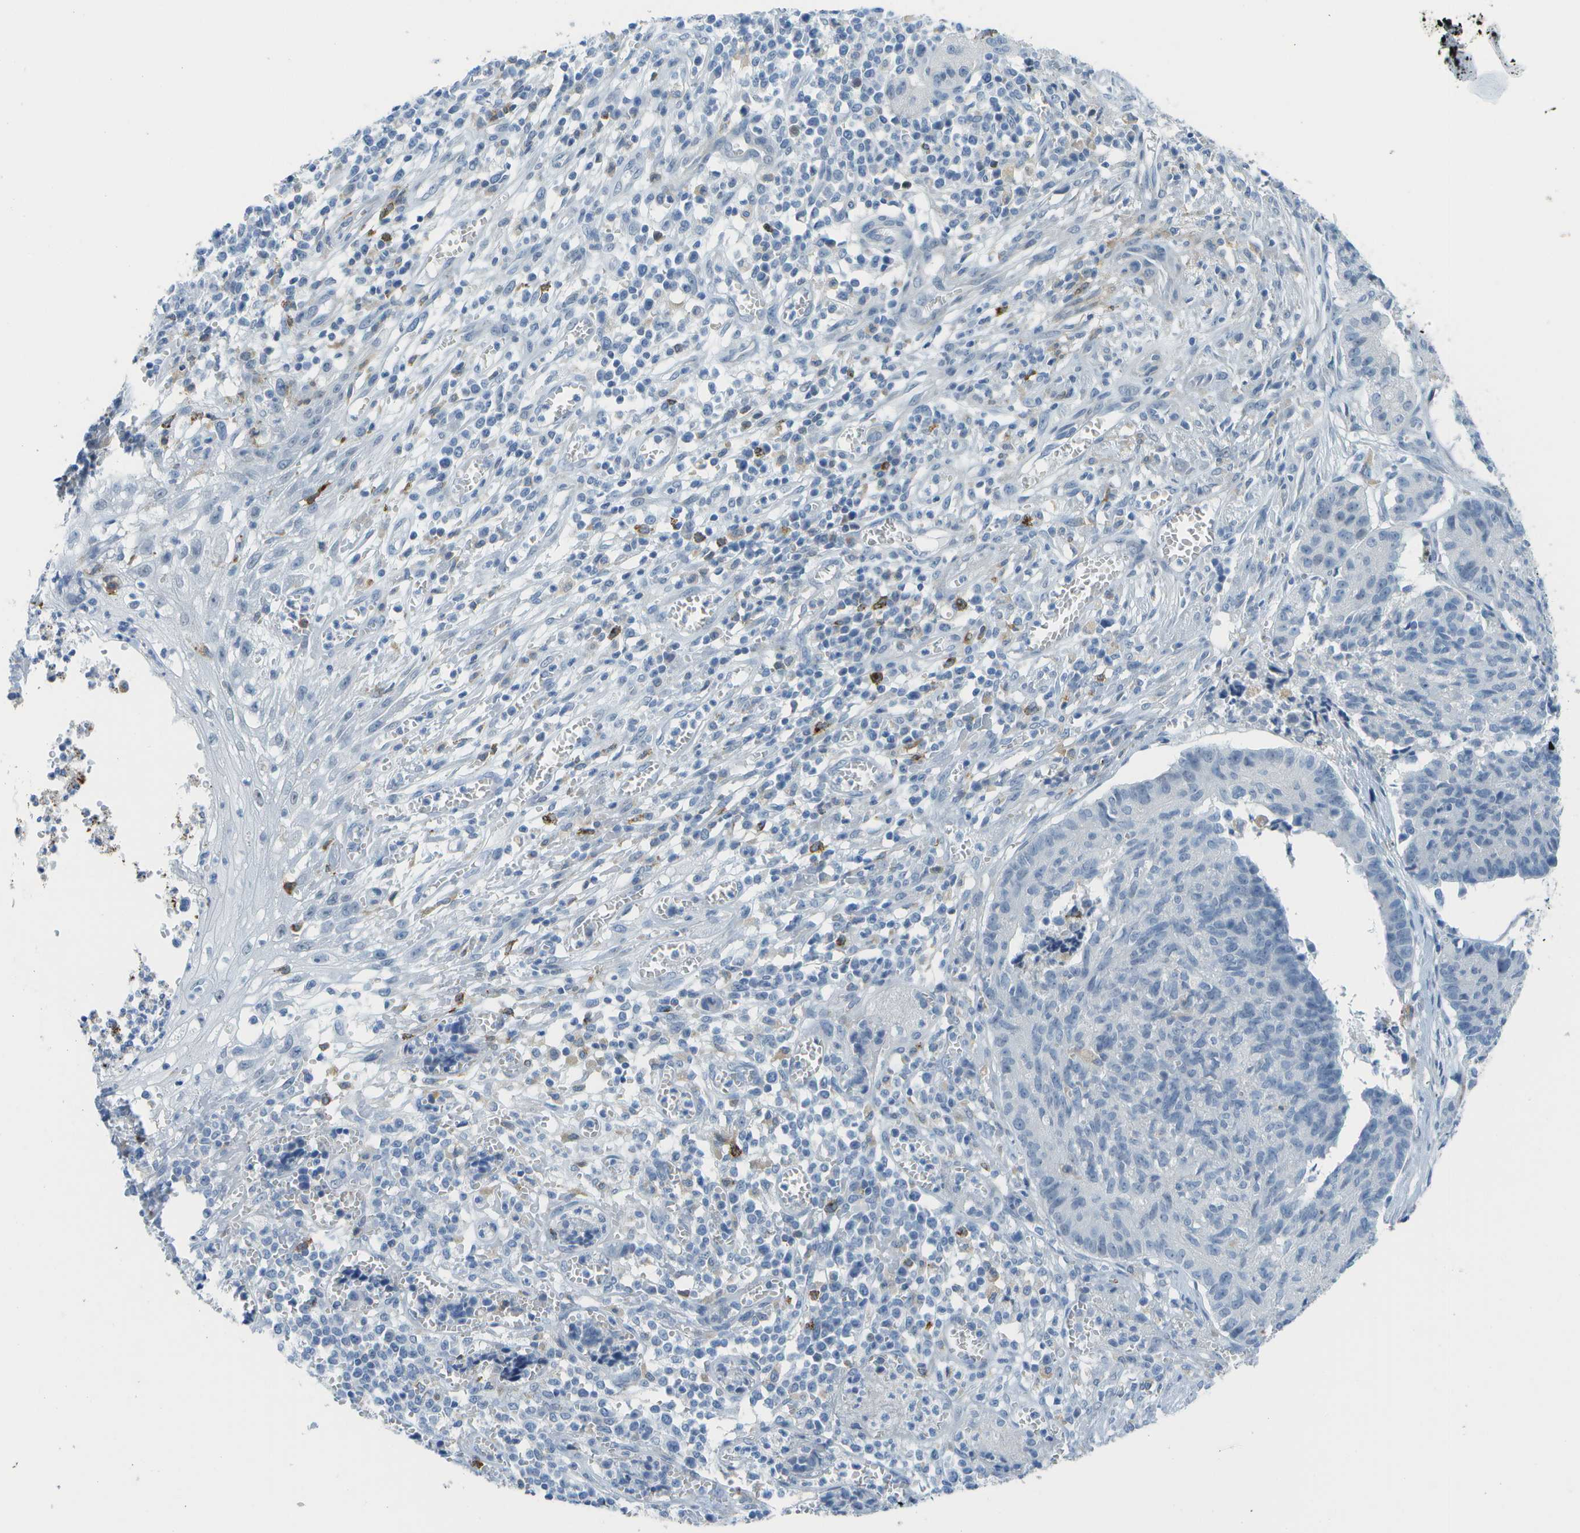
{"staining": {"intensity": "negative", "quantity": "none", "location": "none"}, "tissue": "cervical cancer", "cell_type": "Tumor cells", "image_type": "cancer", "snomed": [{"axis": "morphology", "description": "Squamous cell carcinoma, NOS"}, {"axis": "topography", "description": "Cervix"}], "caption": "IHC of human cervical cancer shows no expression in tumor cells.", "gene": "ZBTB43", "patient": {"sex": "female", "age": 35}}